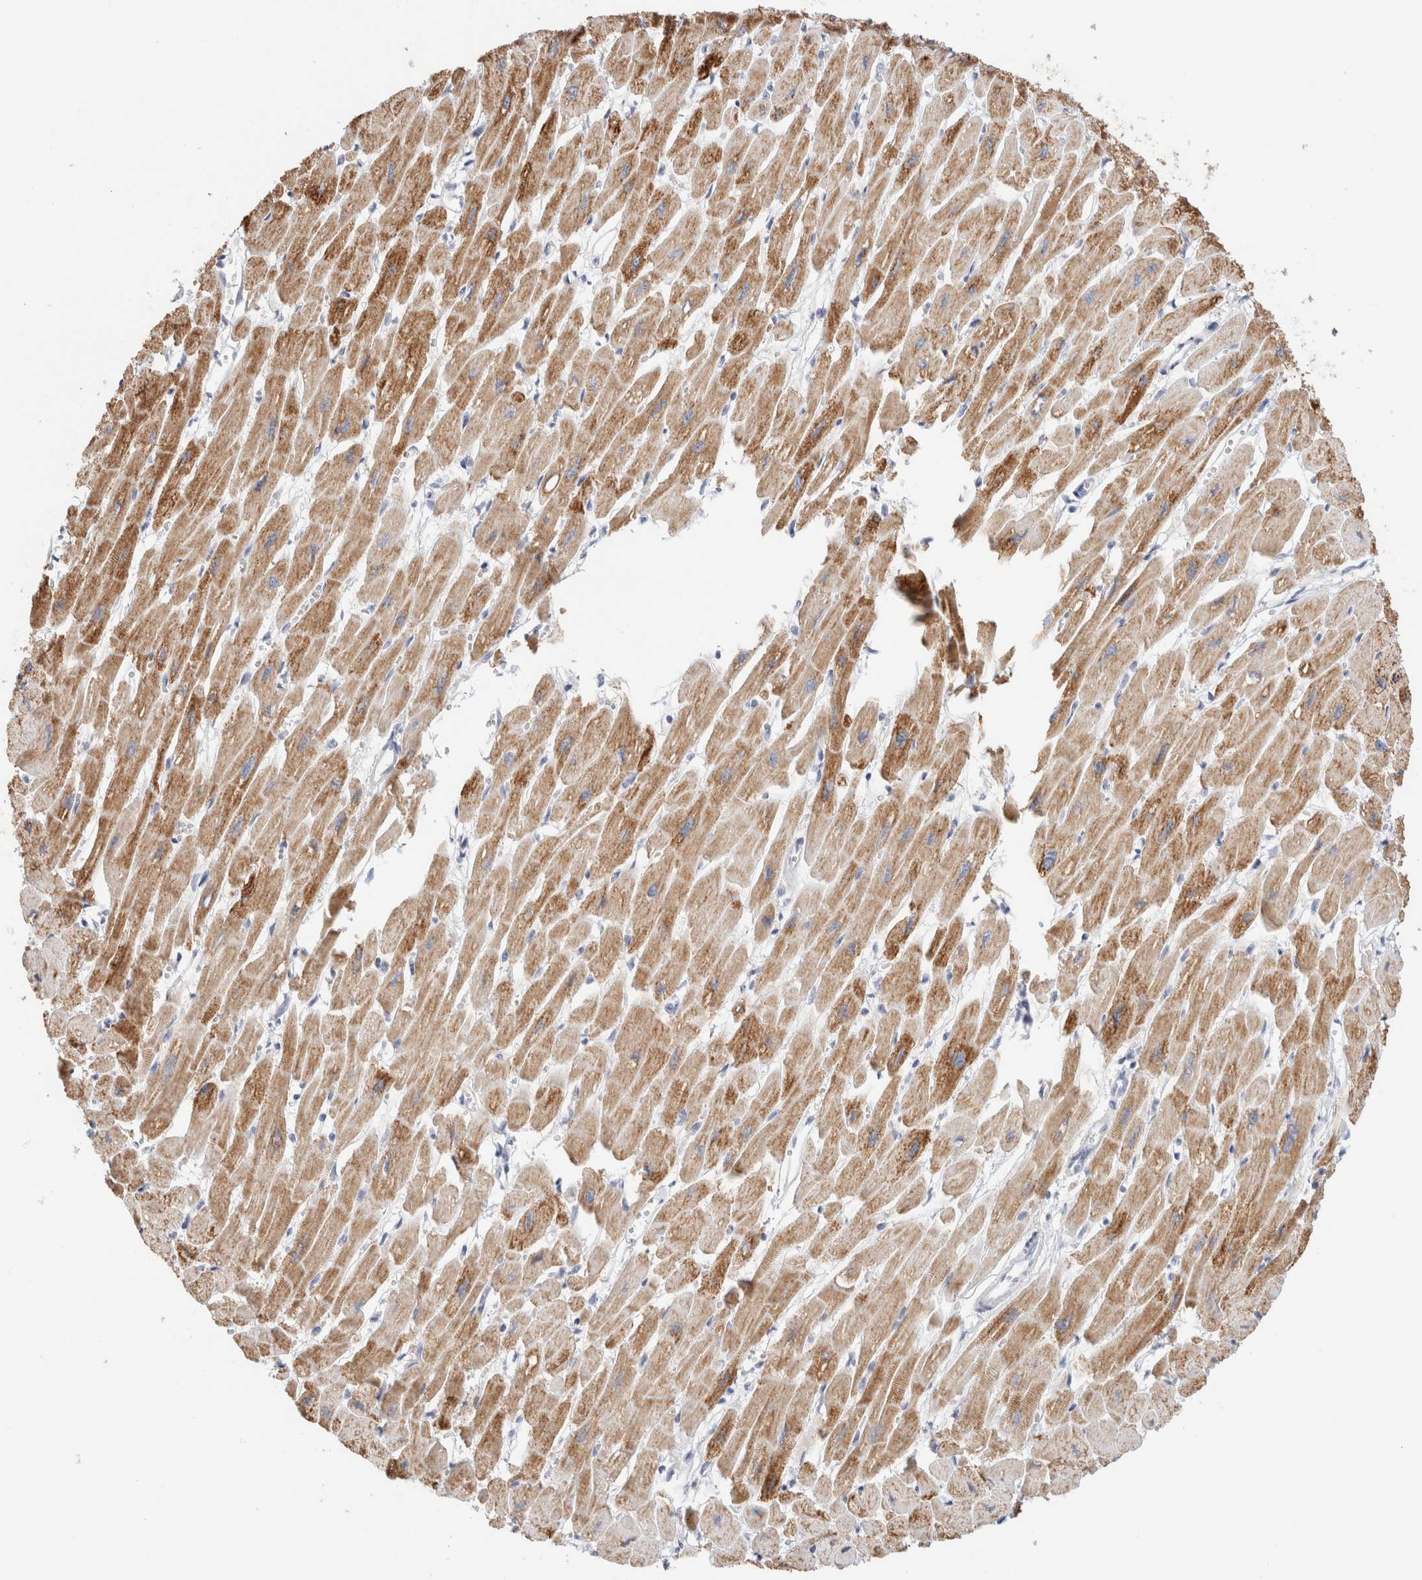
{"staining": {"intensity": "moderate", "quantity": ">75%", "location": "cytoplasmic/membranous"}, "tissue": "heart muscle", "cell_type": "Cardiomyocytes", "image_type": "normal", "snomed": [{"axis": "morphology", "description": "Normal tissue, NOS"}, {"axis": "topography", "description": "Heart"}], "caption": "Immunohistochemistry (IHC) image of benign heart muscle stained for a protein (brown), which displays medium levels of moderate cytoplasmic/membranous positivity in approximately >75% of cardiomyocytes.", "gene": "GADD45G", "patient": {"sex": "female", "age": 54}}